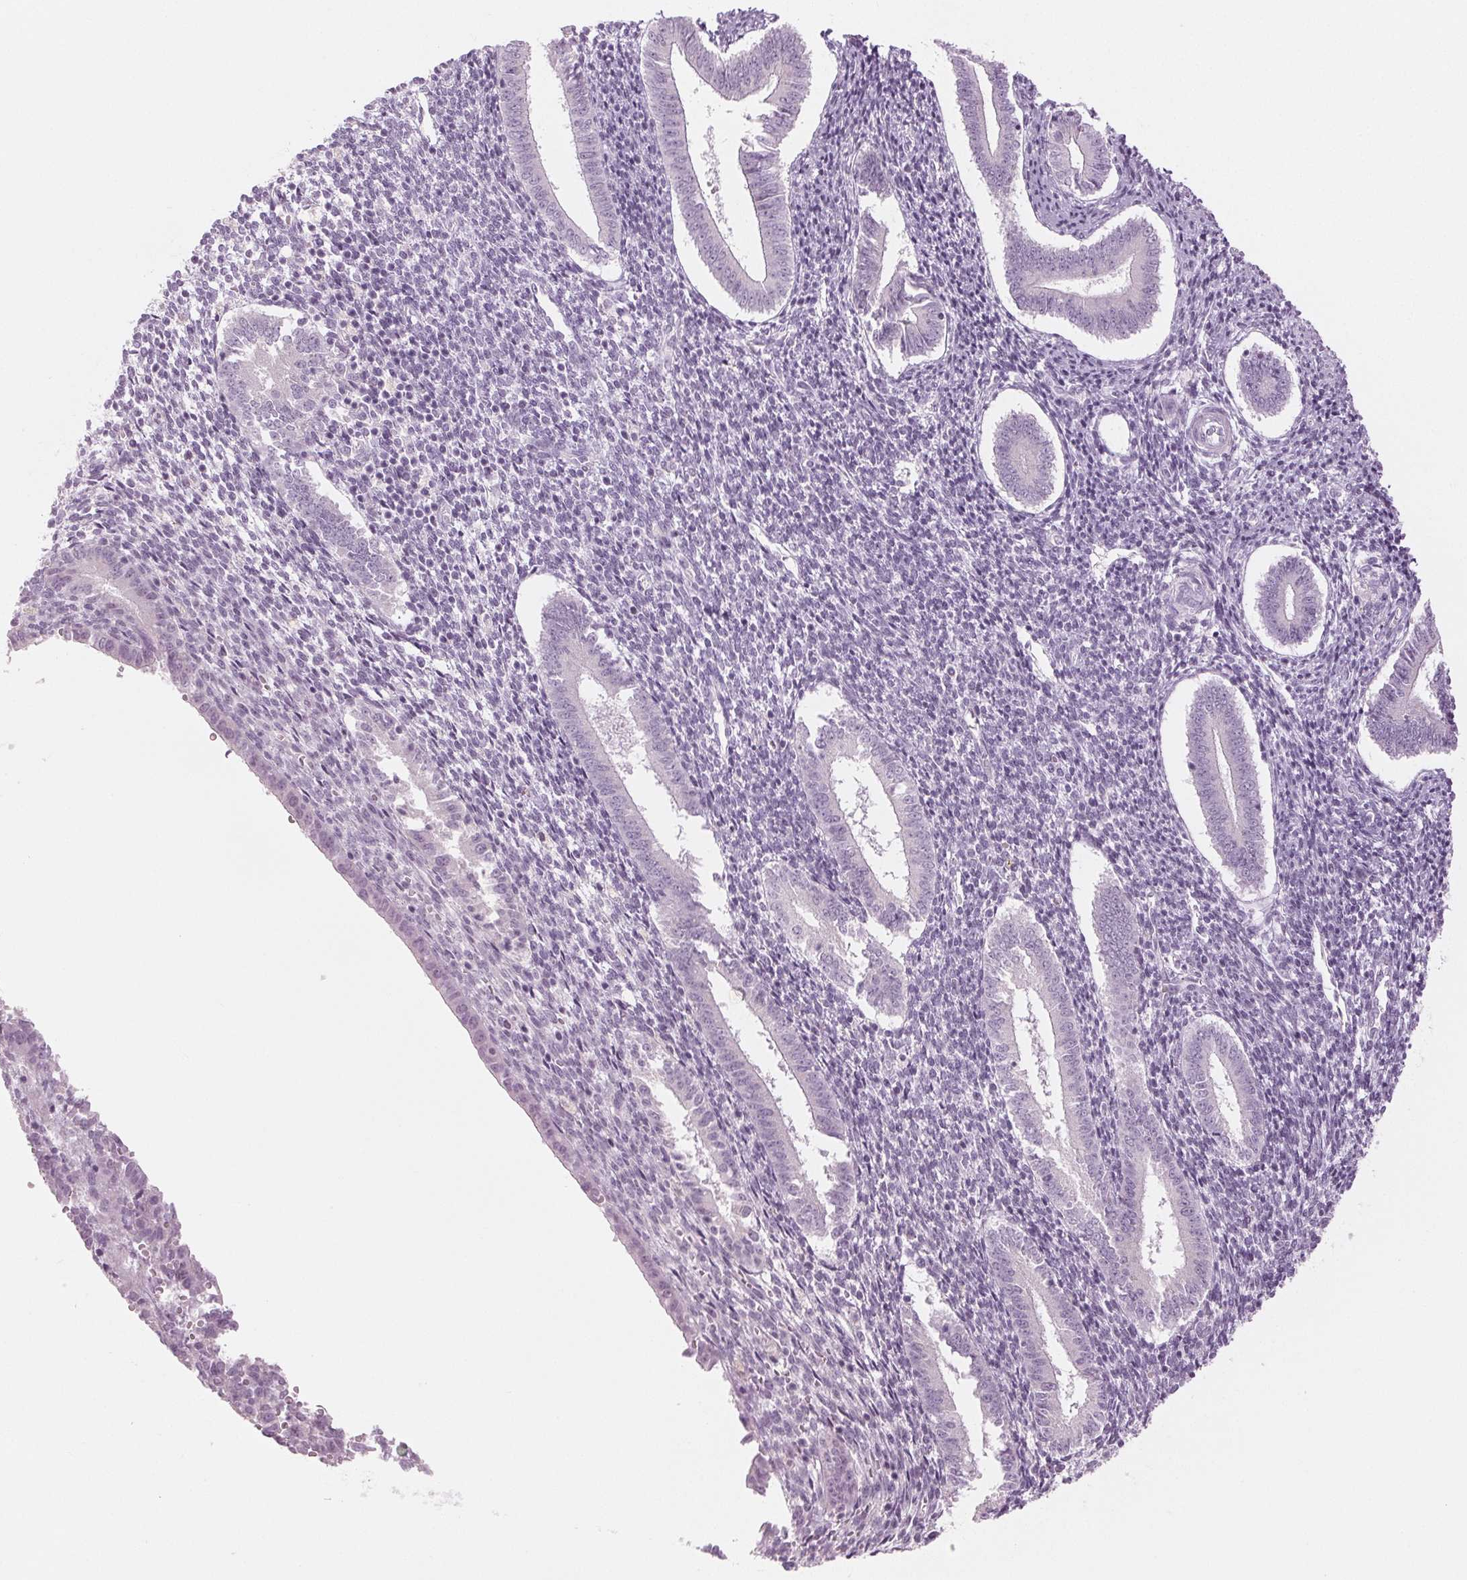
{"staining": {"intensity": "negative", "quantity": "none", "location": "none"}, "tissue": "endometrium", "cell_type": "Cells in endometrial stroma", "image_type": "normal", "snomed": [{"axis": "morphology", "description": "Normal tissue, NOS"}, {"axis": "topography", "description": "Endometrium"}], "caption": "A histopathology image of human endometrium is negative for staining in cells in endometrial stroma. The staining was performed using DAB (3,3'-diaminobenzidine) to visualize the protein expression in brown, while the nuclei were stained in blue with hematoxylin (Magnification: 20x).", "gene": "EHHADH", "patient": {"sex": "female", "age": 25}}